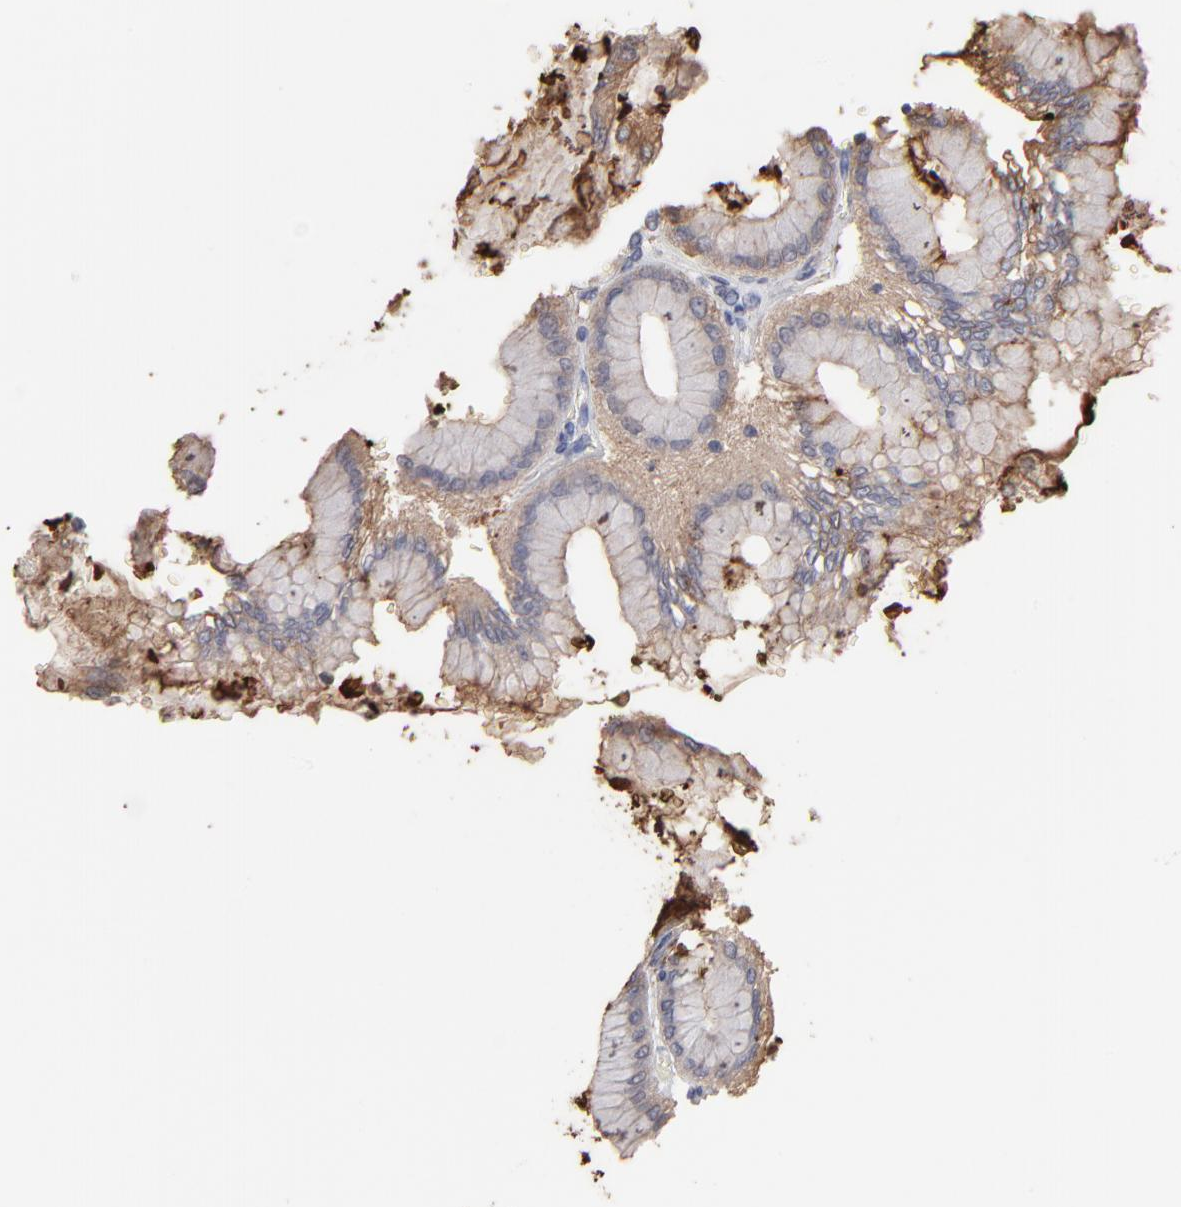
{"staining": {"intensity": "strong", "quantity": ">75%", "location": "cytoplasmic/membranous"}, "tissue": "stomach", "cell_type": "Glandular cells", "image_type": "normal", "snomed": [{"axis": "morphology", "description": "Normal tissue, NOS"}, {"axis": "topography", "description": "Stomach, upper"}], "caption": "Benign stomach was stained to show a protein in brown. There is high levels of strong cytoplasmic/membranous positivity in about >75% of glandular cells. The protein of interest is shown in brown color, while the nuclei are stained blue.", "gene": "TANGO2", "patient": {"sex": "female", "age": 56}}